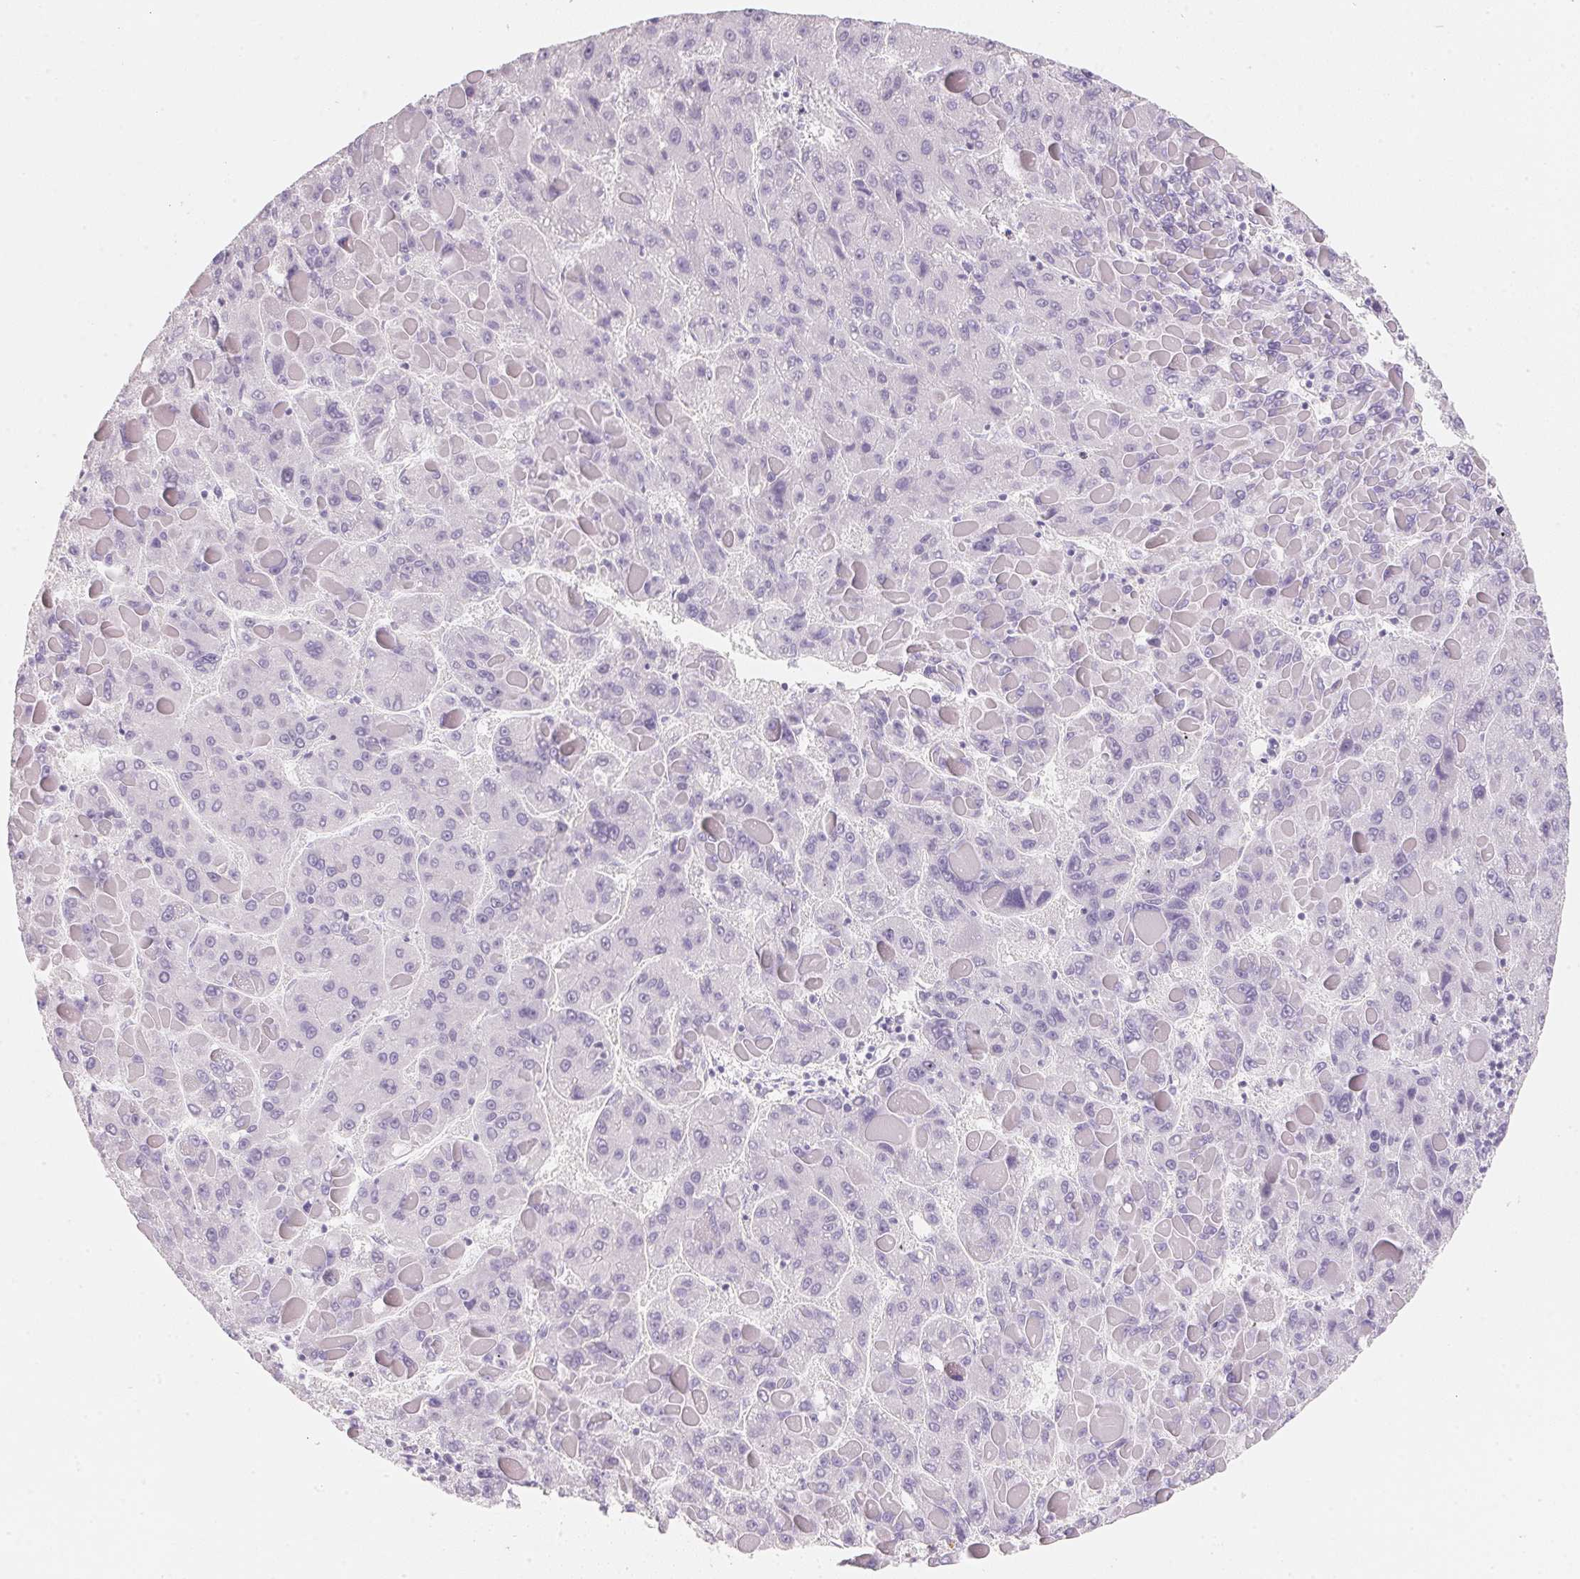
{"staining": {"intensity": "negative", "quantity": "none", "location": "none"}, "tissue": "liver cancer", "cell_type": "Tumor cells", "image_type": "cancer", "snomed": [{"axis": "morphology", "description": "Carcinoma, Hepatocellular, NOS"}, {"axis": "topography", "description": "Liver"}], "caption": "Tumor cells are negative for protein expression in human liver cancer.", "gene": "ACP3", "patient": {"sex": "female", "age": 82}}